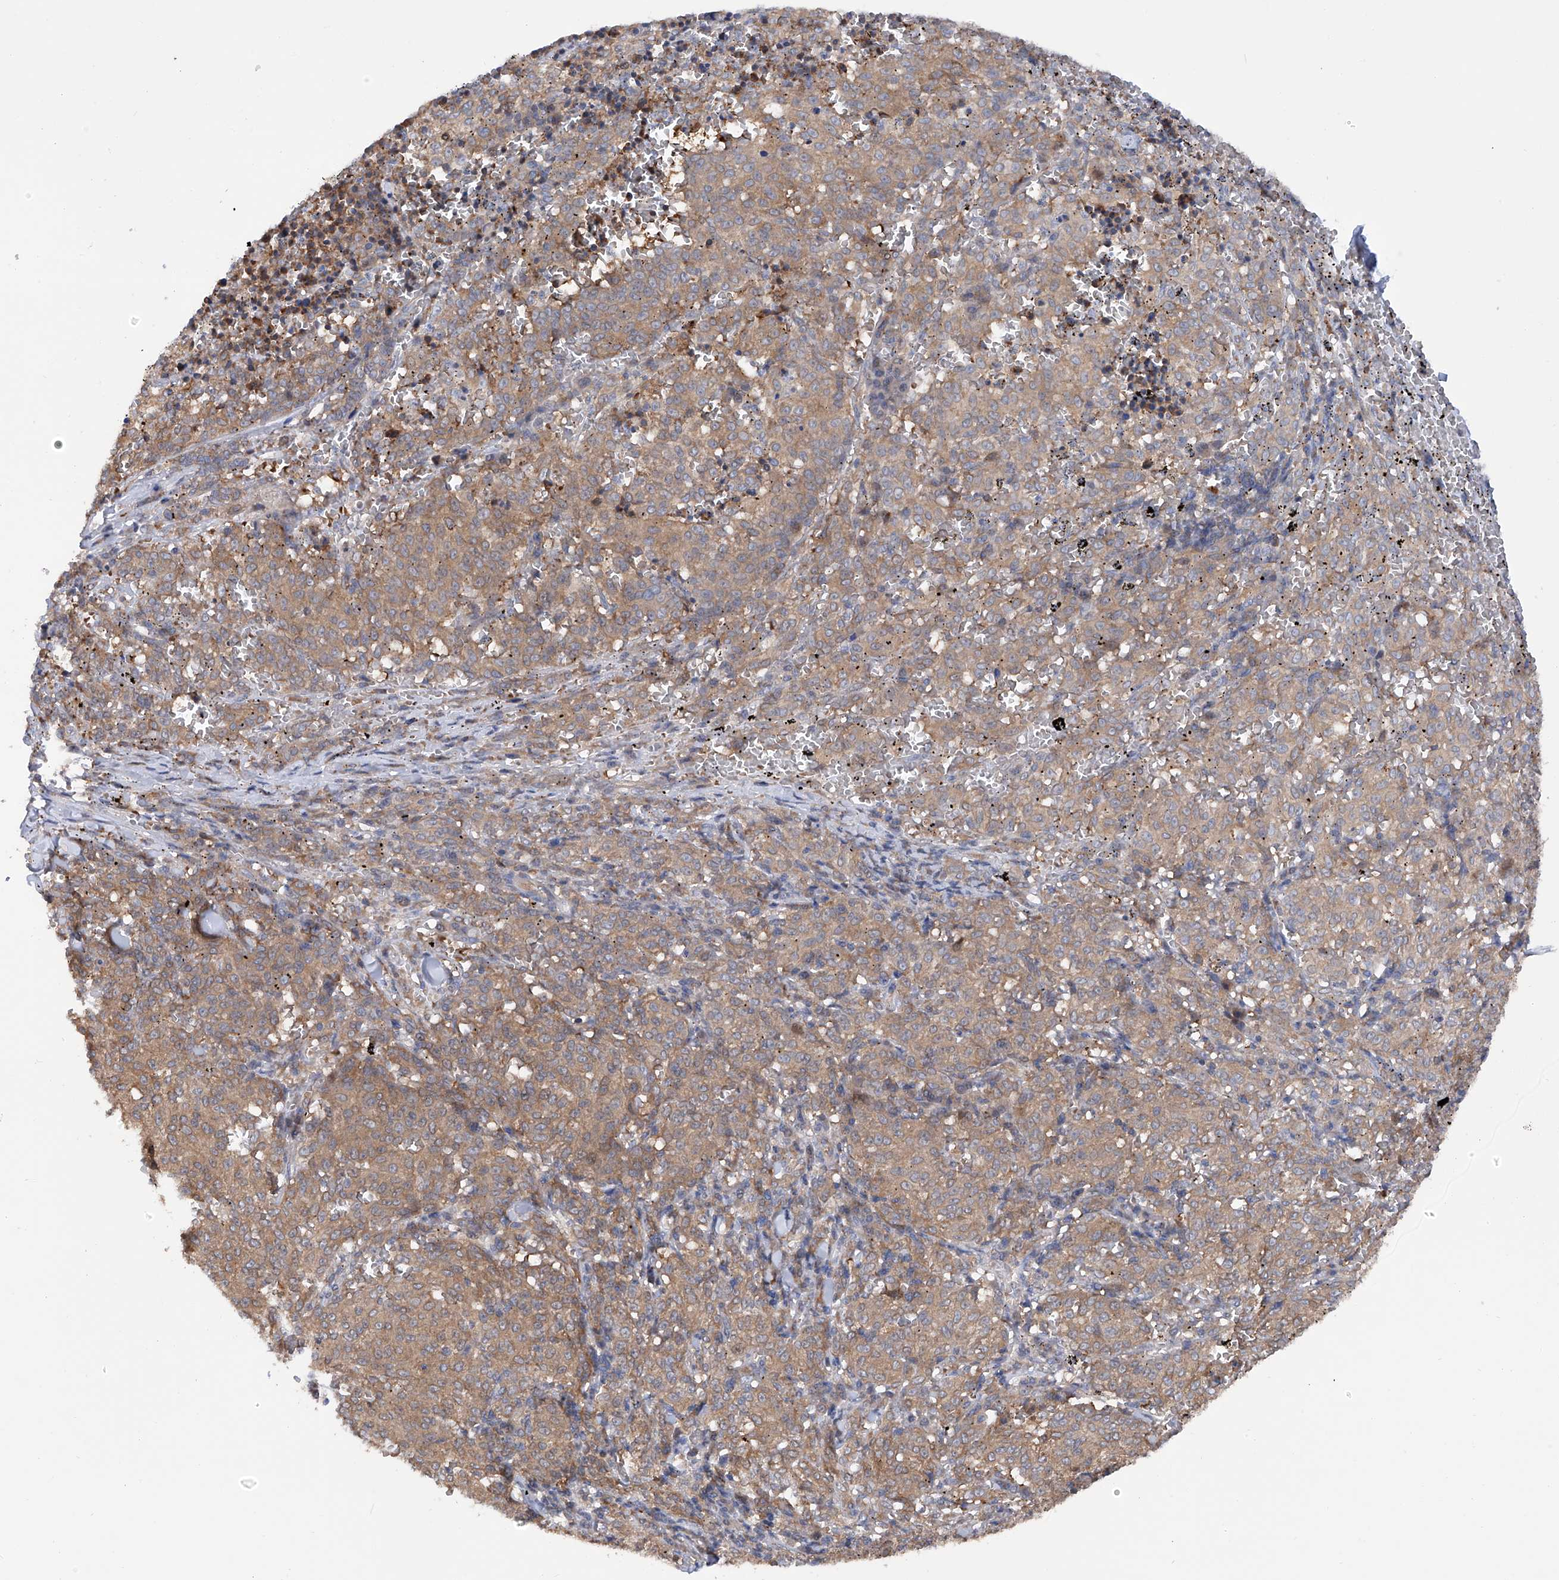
{"staining": {"intensity": "moderate", "quantity": ">75%", "location": "cytoplasmic/membranous"}, "tissue": "melanoma", "cell_type": "Tumor cells", "image_type": "cancer", "snomed": [{"axis": "morphology", "description": "Malignant melanoma, NOS"}, {"axis": "topography", "description": "Skin"}], "caption": "Immunohistochemical staining of malignant melanoma shows medium levels of moderate cytoplasmic/membranous protein expression in approximately >75% of tumor cells.", "gene": "NUDT17", "patient": {"sex": "female", "age": 72}}